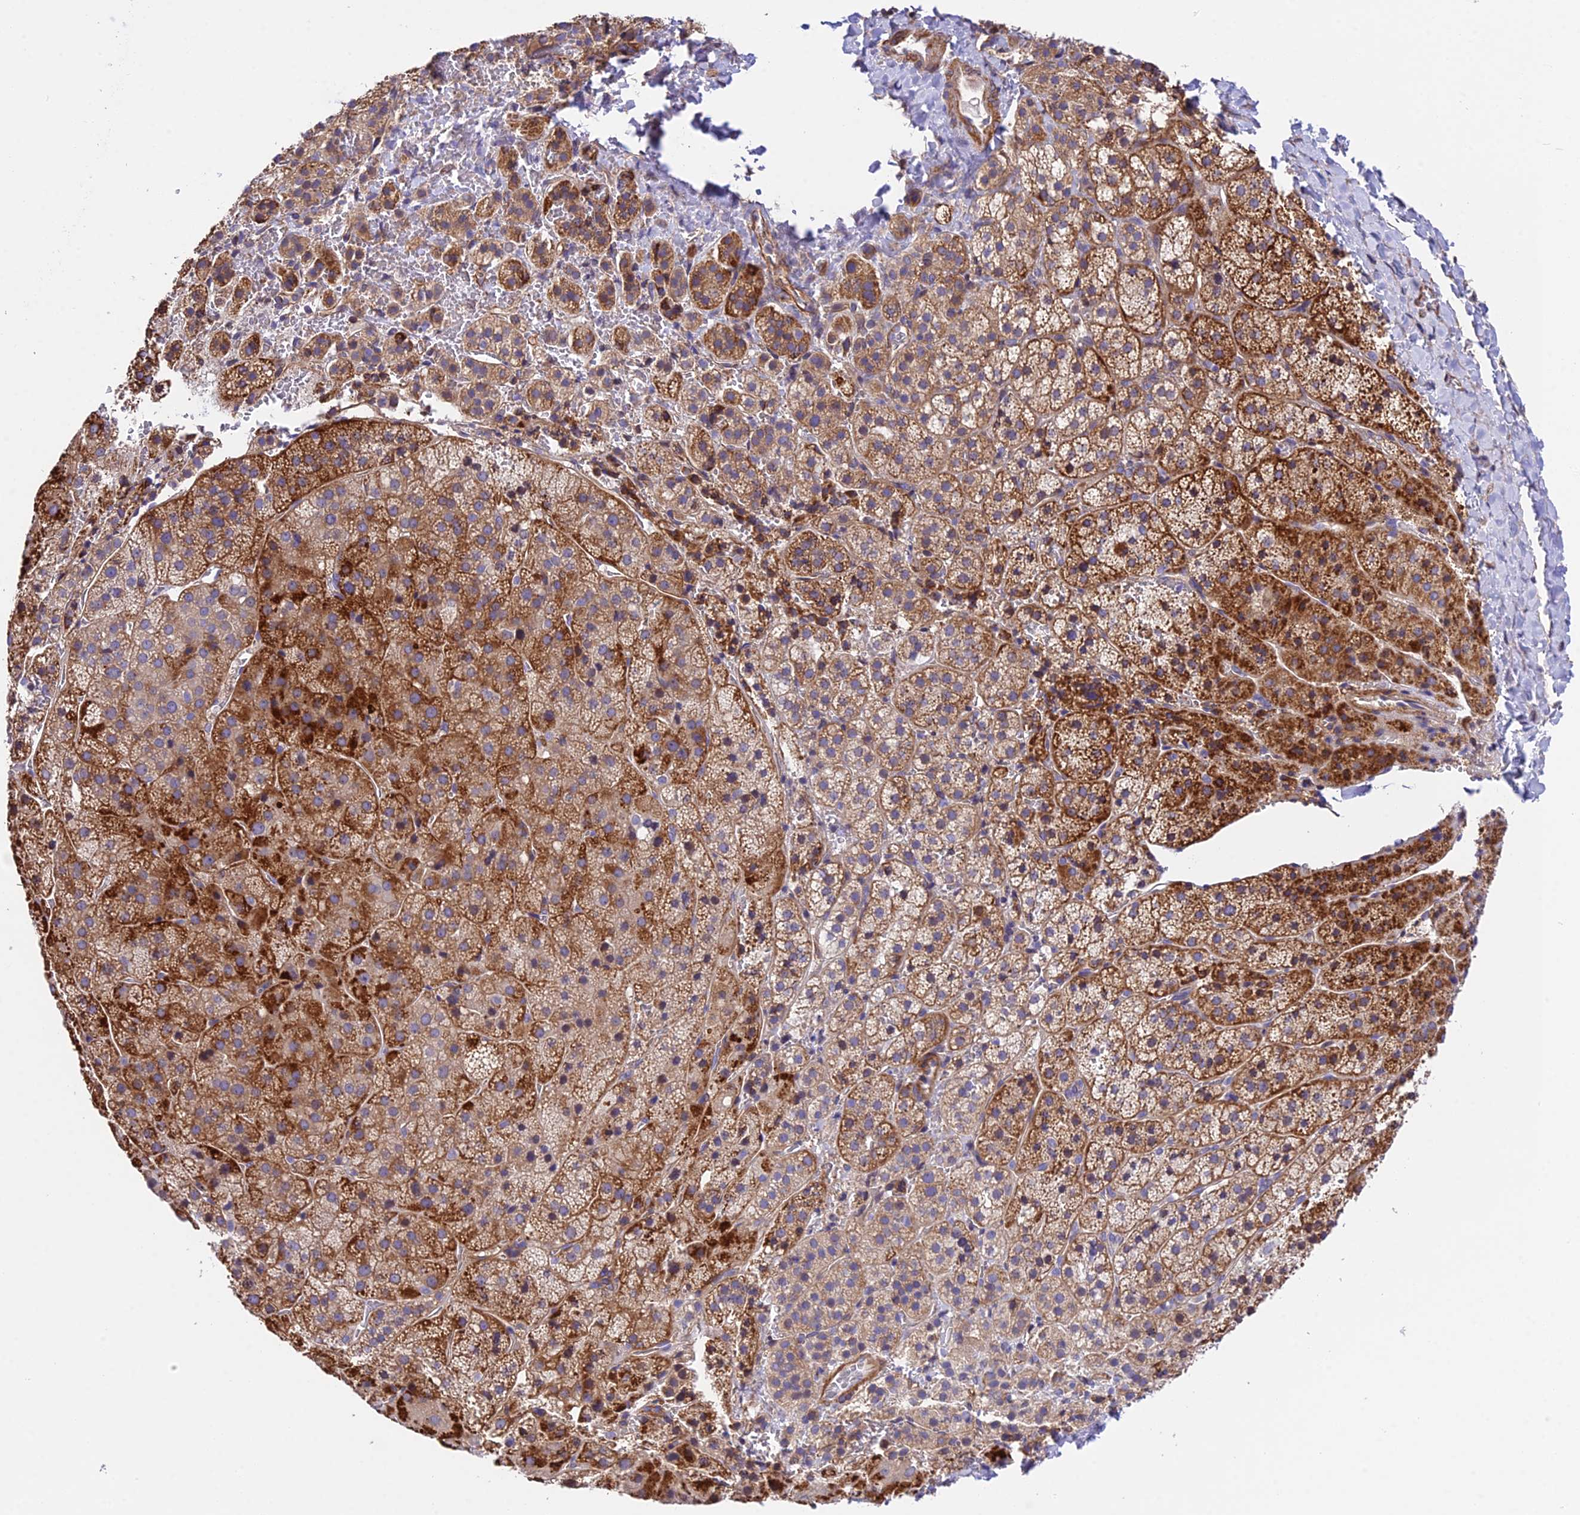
{"staining": {"intensity": "strong", "quantity": ">75%", "location": "cytoplasmic/membranous"}, "tissue": "adrenal gland", "cell_type": "Glandular cells", "image_type": "normal", "snomed": [{"axis": "morphology", "description": "Normal tissue, NOS"}, {"axis": "topography", "description": "Adrenal gland"}], "caption": "Human adrenal gland stained with a protein marker demonstrates strong staining in glandular cells.", "gene": "TRIM43B", "patient": {"sex": "female", "age": 44}}